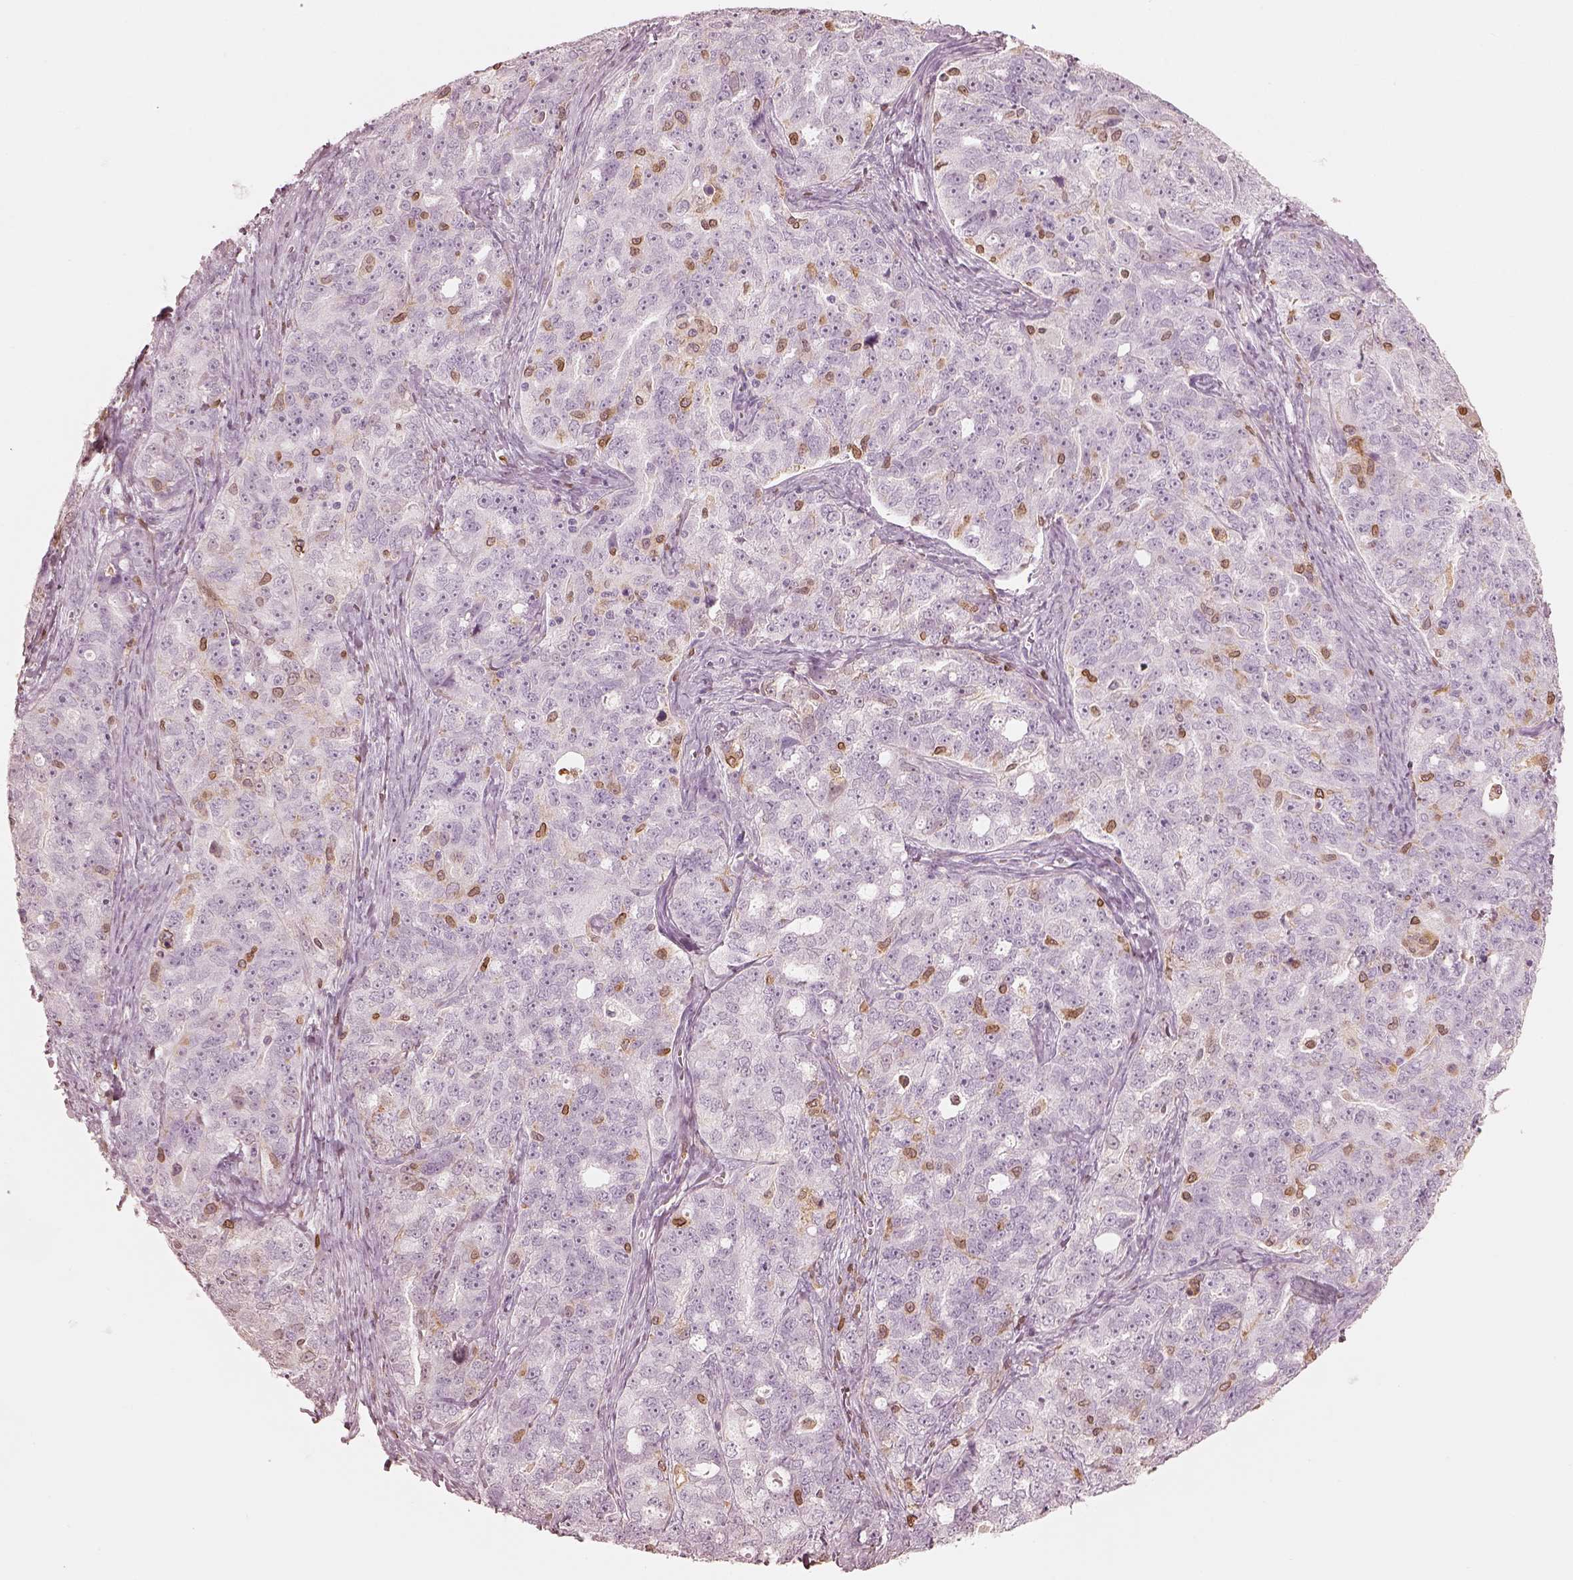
{"staining": {"intensity": "negative", "quantity": "none", "location": "none"}, "tissue": "ovarian cancer", "cell_type": "Tumor cells", "image_type": "cancer", "snomed": [{"axis": "morphology", "description": "Cystadenocarcinoma, serous, NOS"}, {"axis": "topography", "description": "Ovary"}], "caption": "IHC of serous cystadenocarcinoma (ovarian) demonstrates no expression in tumor cells. (DAB immunohistochemistry visualized using brightfield microscopy, high magnification).", "gene": "ALOX5", "patient": {"sex": "female", "age": 51}}